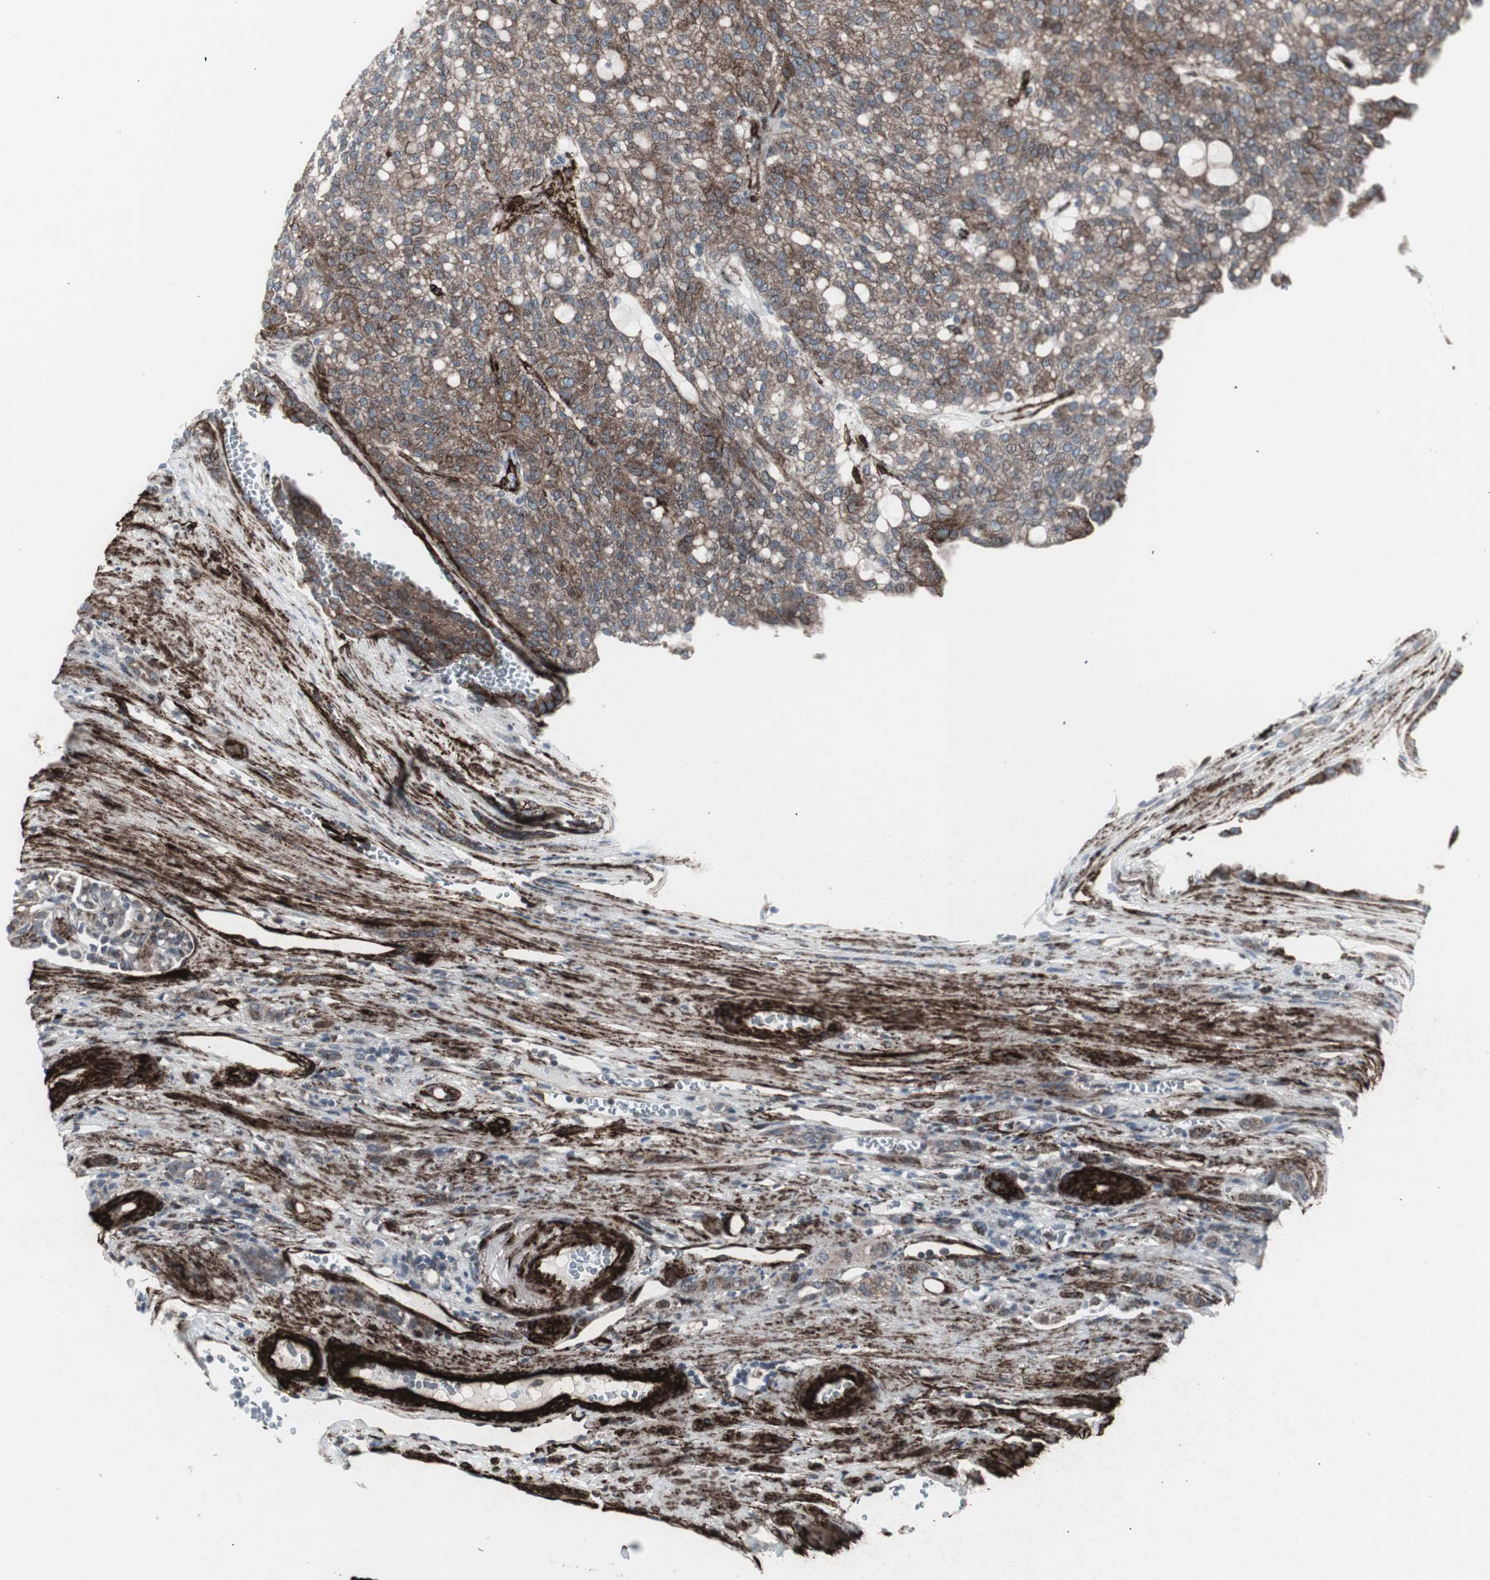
{"staining": {"intensity": "weak", "quantity": ">75%", "location": "cytoplasmic/membranous"}, "tissue": "renal cancer", "cell_type": "Tumor cells", "image_type": "cancer", "snomed": [{"axis": "morphology", "description": "Adenocarcinoma, NOS"}, {"axis": "topography", "description": "Kidney"}], "caption": "Brown immunohistochemical staining in human renal cancer demonstrates weak cytoplasmic/membranous staining in about >75% of tumor cells.", "gene": "PDGFA", "patient": {"sex": "male", "age": 63}}